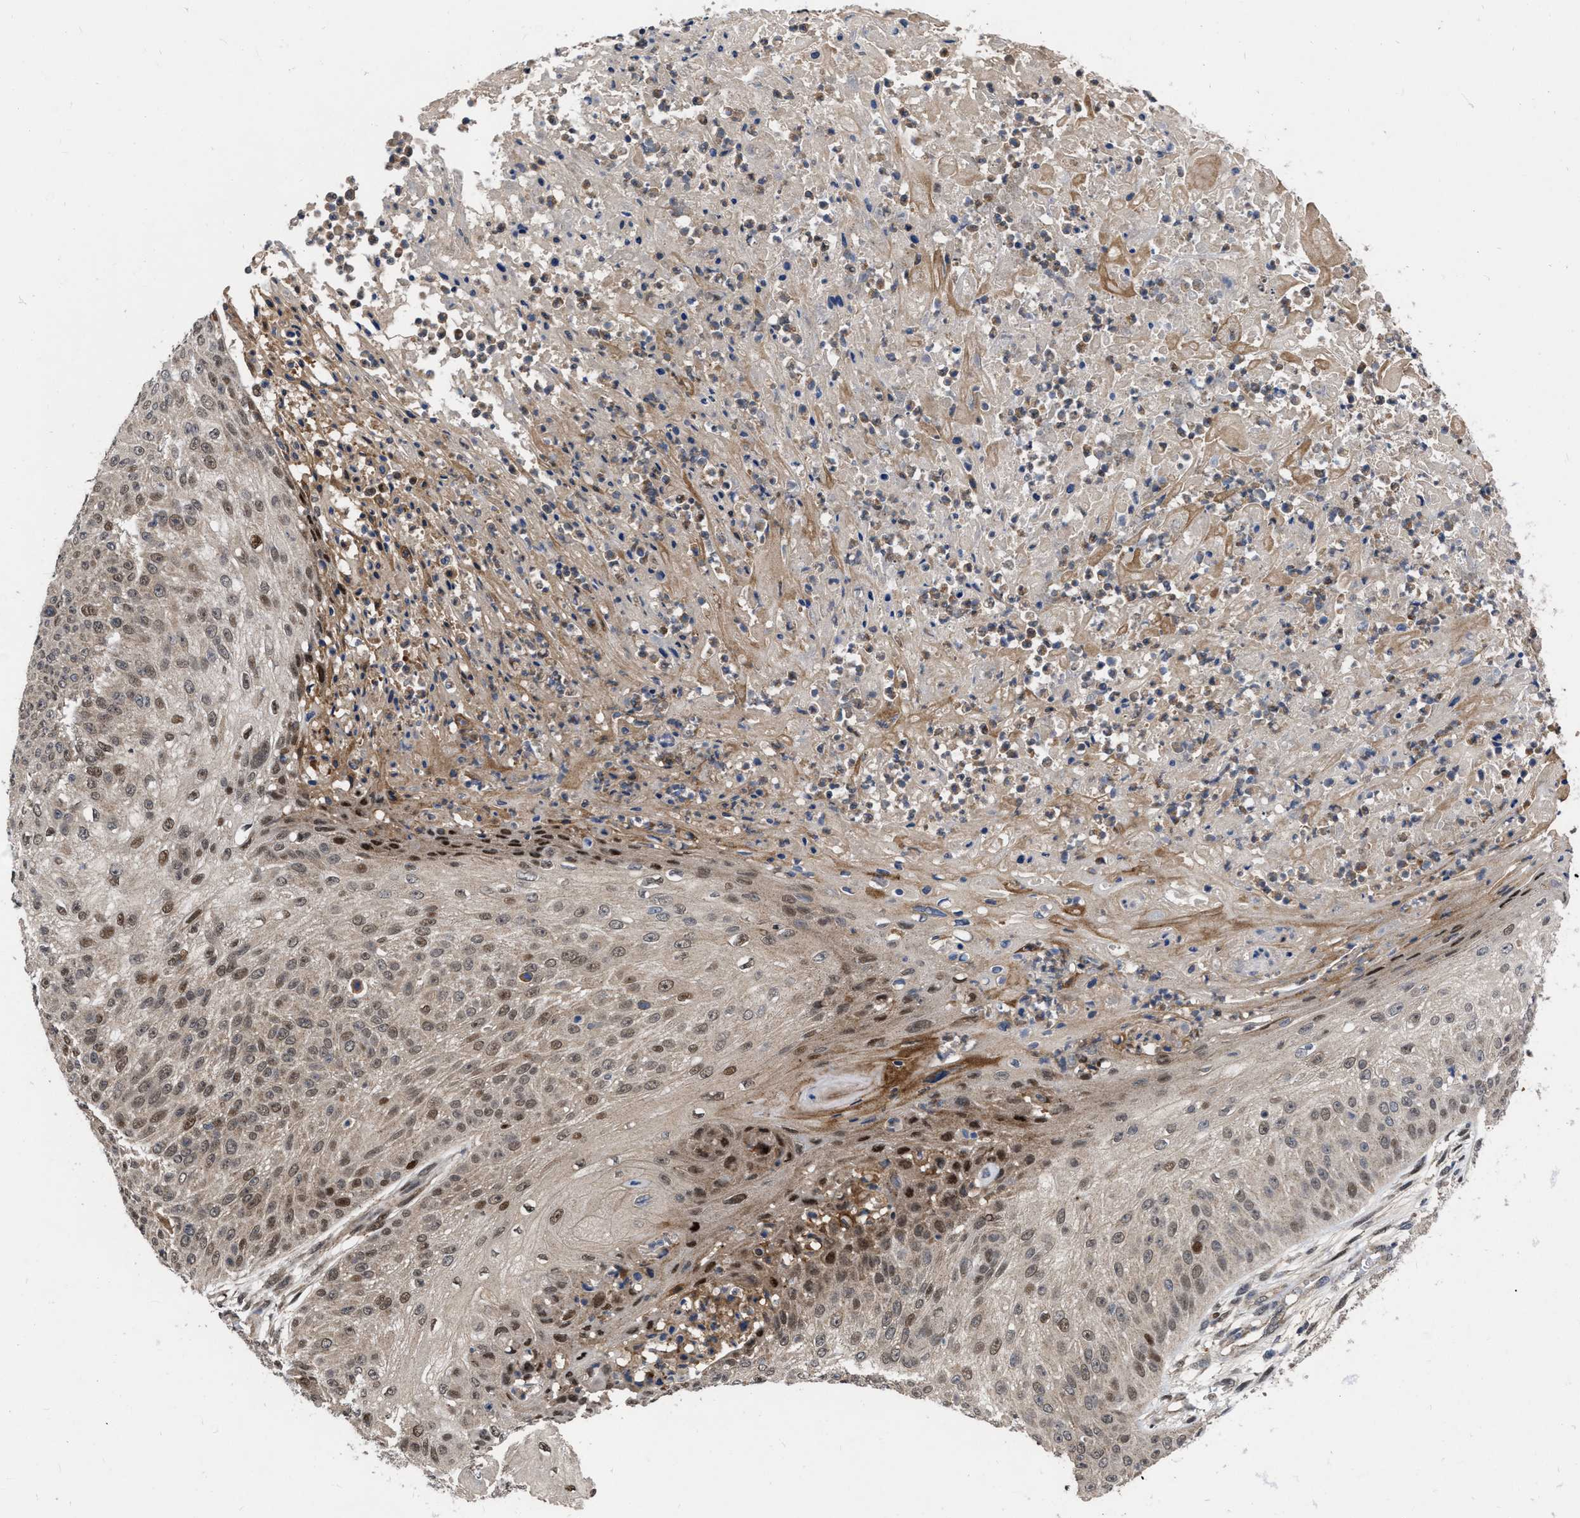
{"staining": {"intensity": "moderate", "quantity": "25%-75%", "location": "cytoplasmic/membranous,nuclear"}, "tissue": "skin cancer", "cell_type": "Tumor cells", "image_type": "cancer", "snomed": [{"axis": "morphology", "description": "Squamous cell carcinoma, NOS"}, {"axis": "topography", "description": "Skin"}], "caption": "Human skin cancer (squamous cell carcinoma) stained with a protein marker reveals moderate staining in tumor cells.", "gene": "MDM4", "patient": {"sex": "female", "age": 80}}